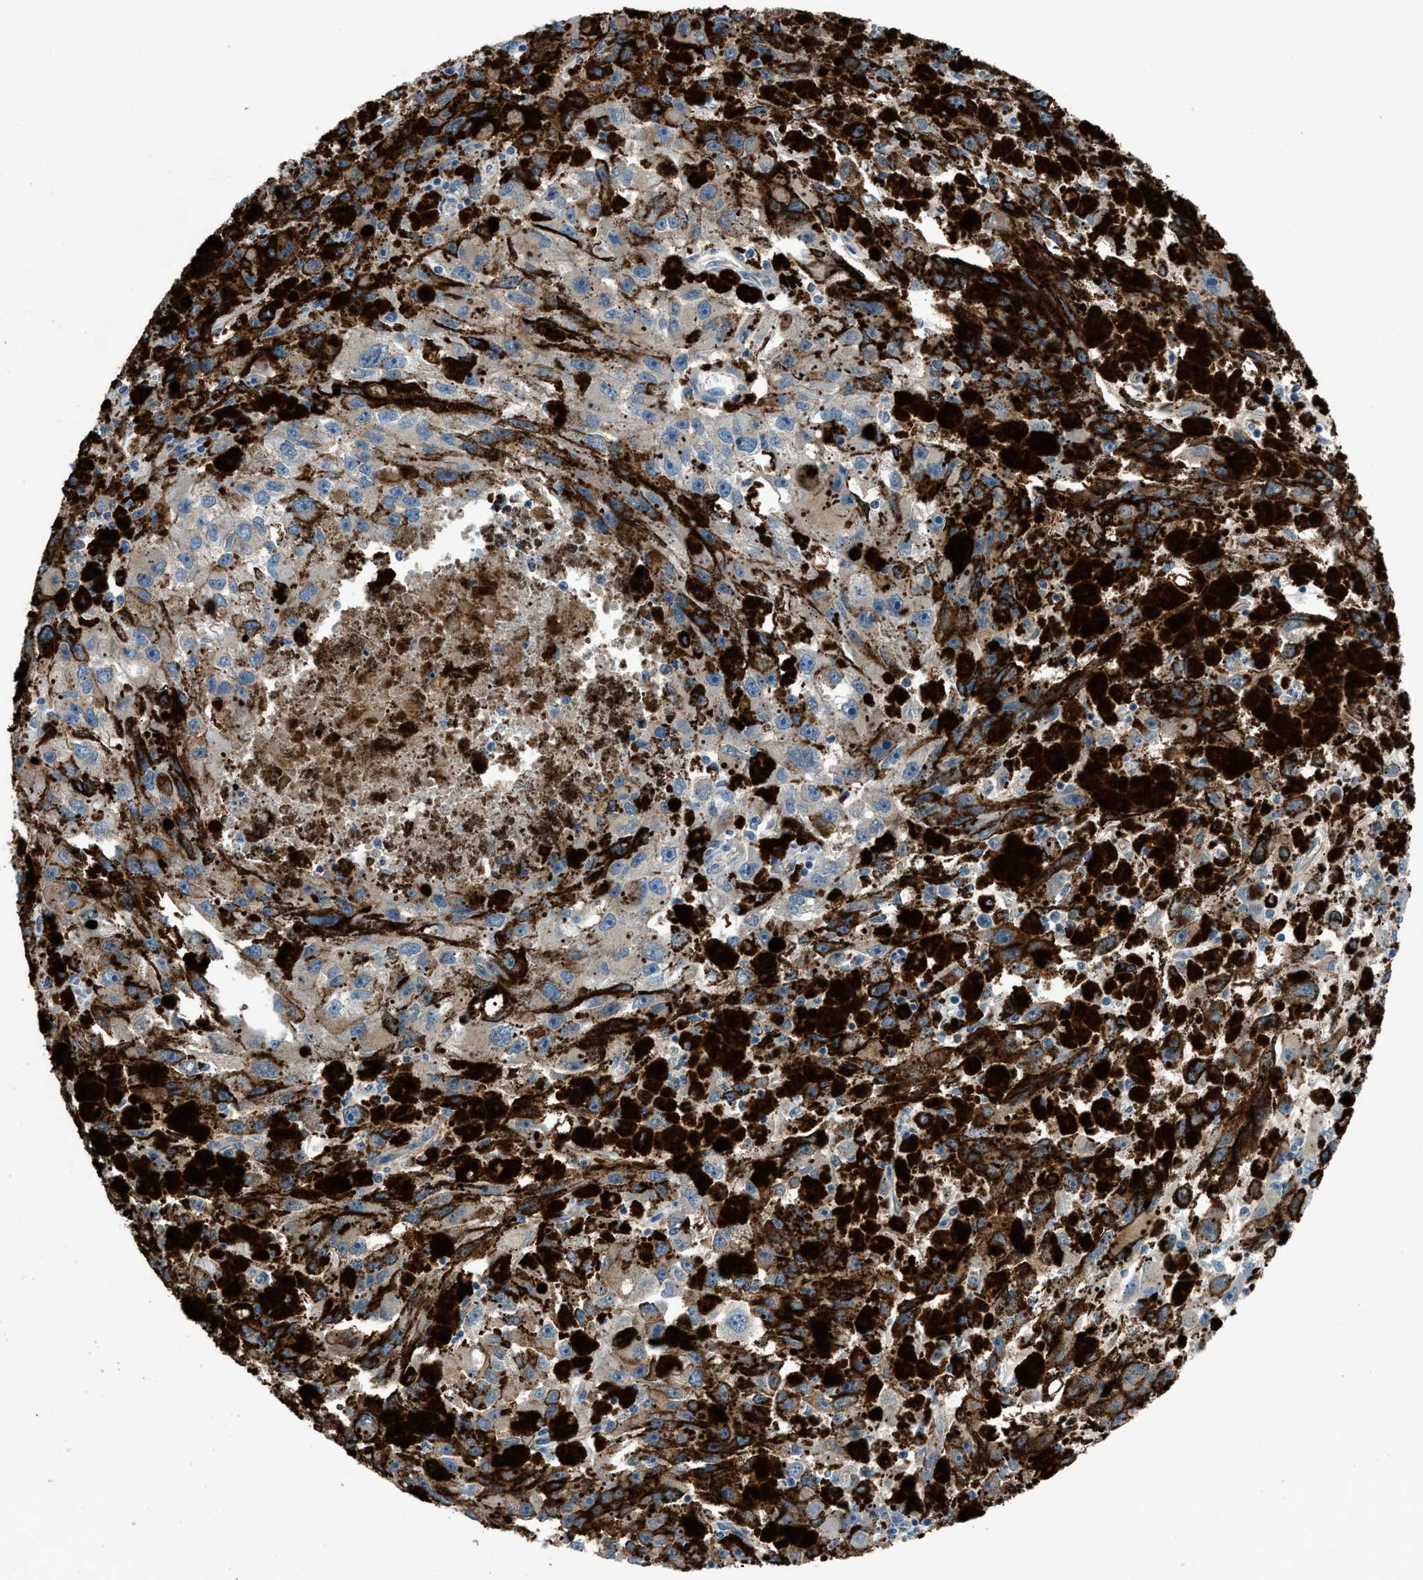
{"staining": {"intensity": "weak", "quantity": "<25%", "location": "cytoplasmic/membranous"}, "tissue": "melanoma", "cell_type": "Tumor cells", "image_type": "cancer", "snomed": [{"axis": "morphology", "description": "Malignant melanoma, NOS"}, {"axis": "topography", "description": "Skin"}], "caption": "Tumor cells are negative for brown protein staining in melanoma.", "gene": "PTGFRN", "patient": {"sex": "female", "age": 104}}